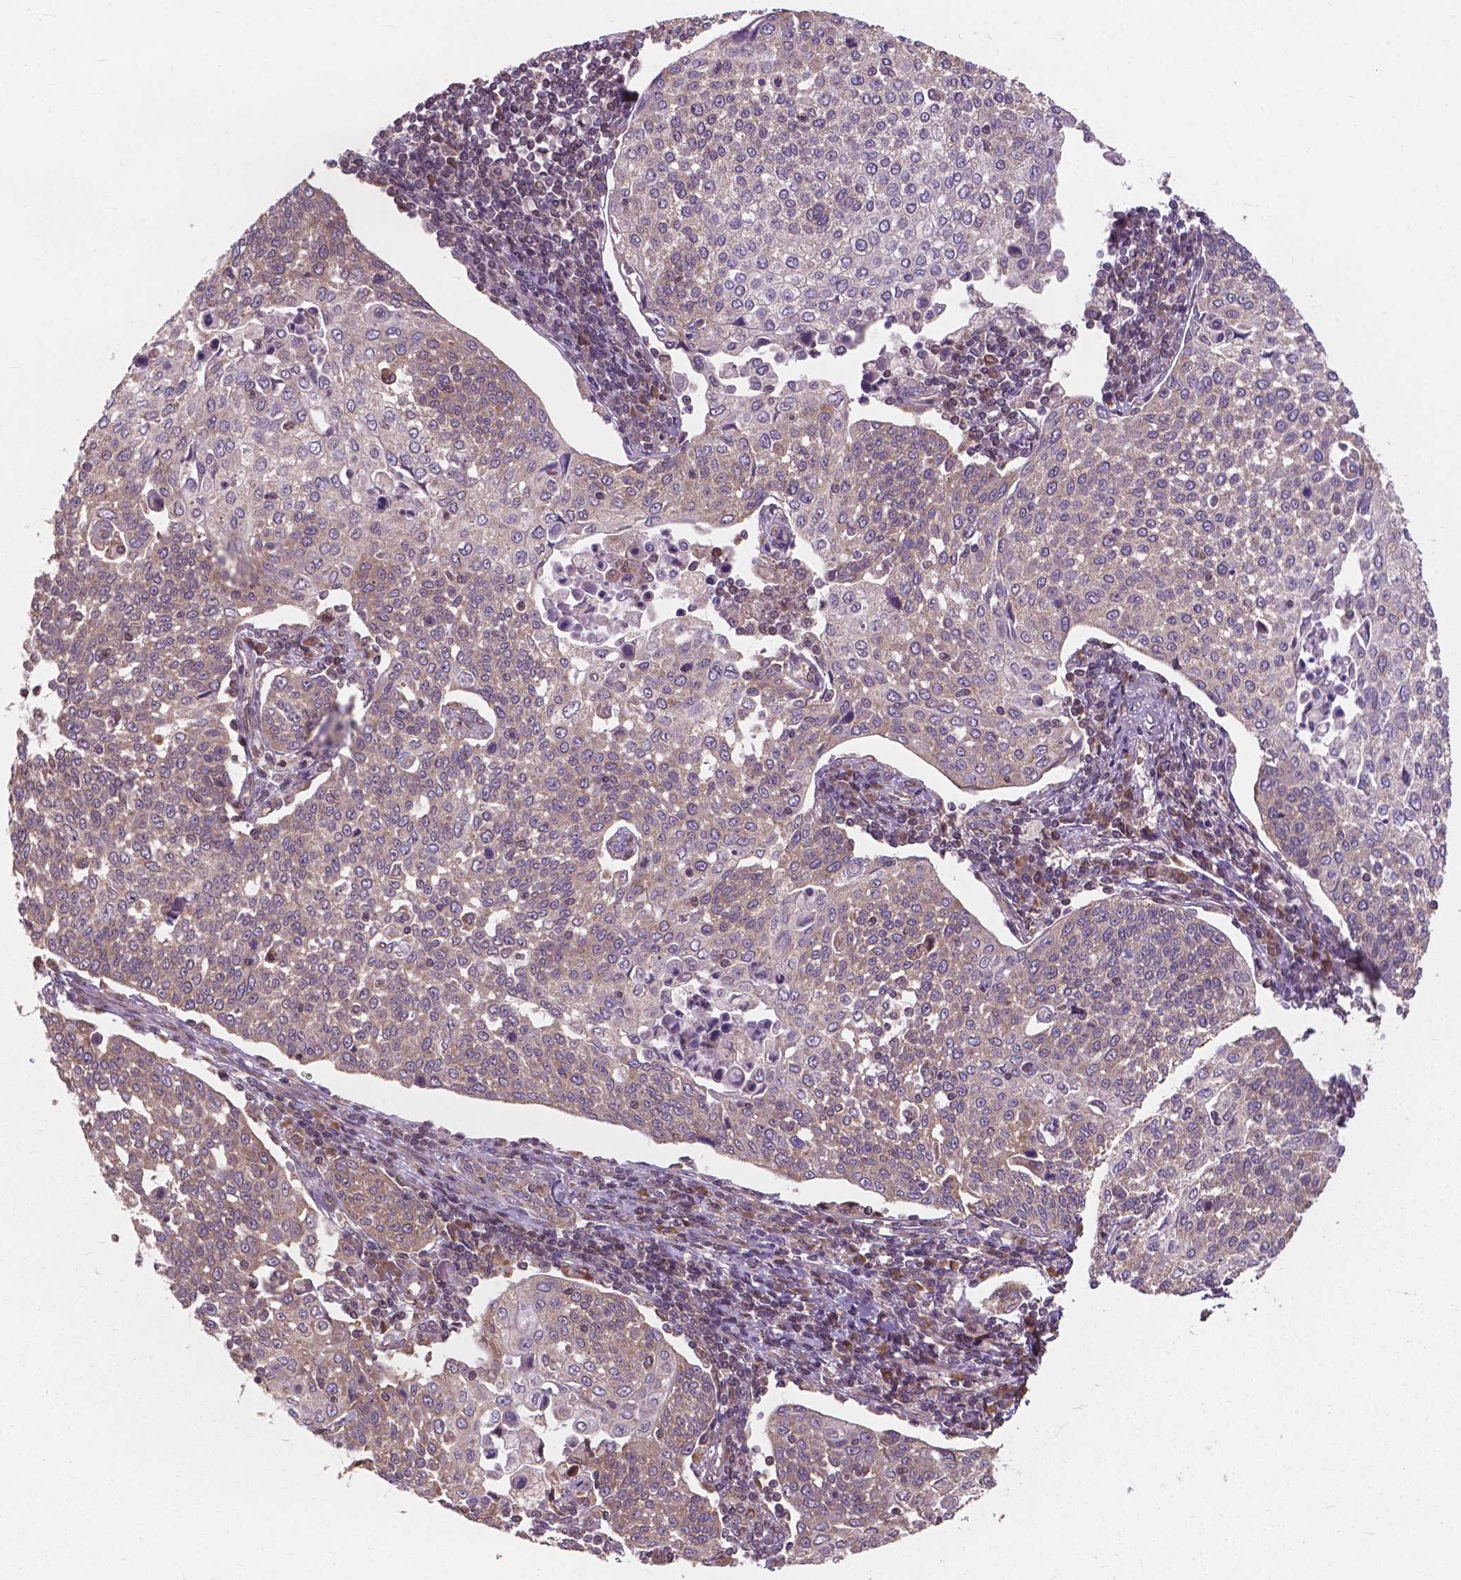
{"staining": {"intensity": "negative", "quantity": "none", "location": "none"}, "tissue": "cervical cancer", "cell_type": "Tumor cells", "image_type": "cancer", "snomed": [{"axis": "morphology", "description": "Squamous cell carcinoma, NOS"}, {"axis": "topography", "description": "Cervix"}], "caption": "The immunohistochemistry photomicrograph has no significant expression in tumor cells of cervical cancer tissue.", "gene": "MRPL33", "patient": {"sex": "female", "age": 34}}